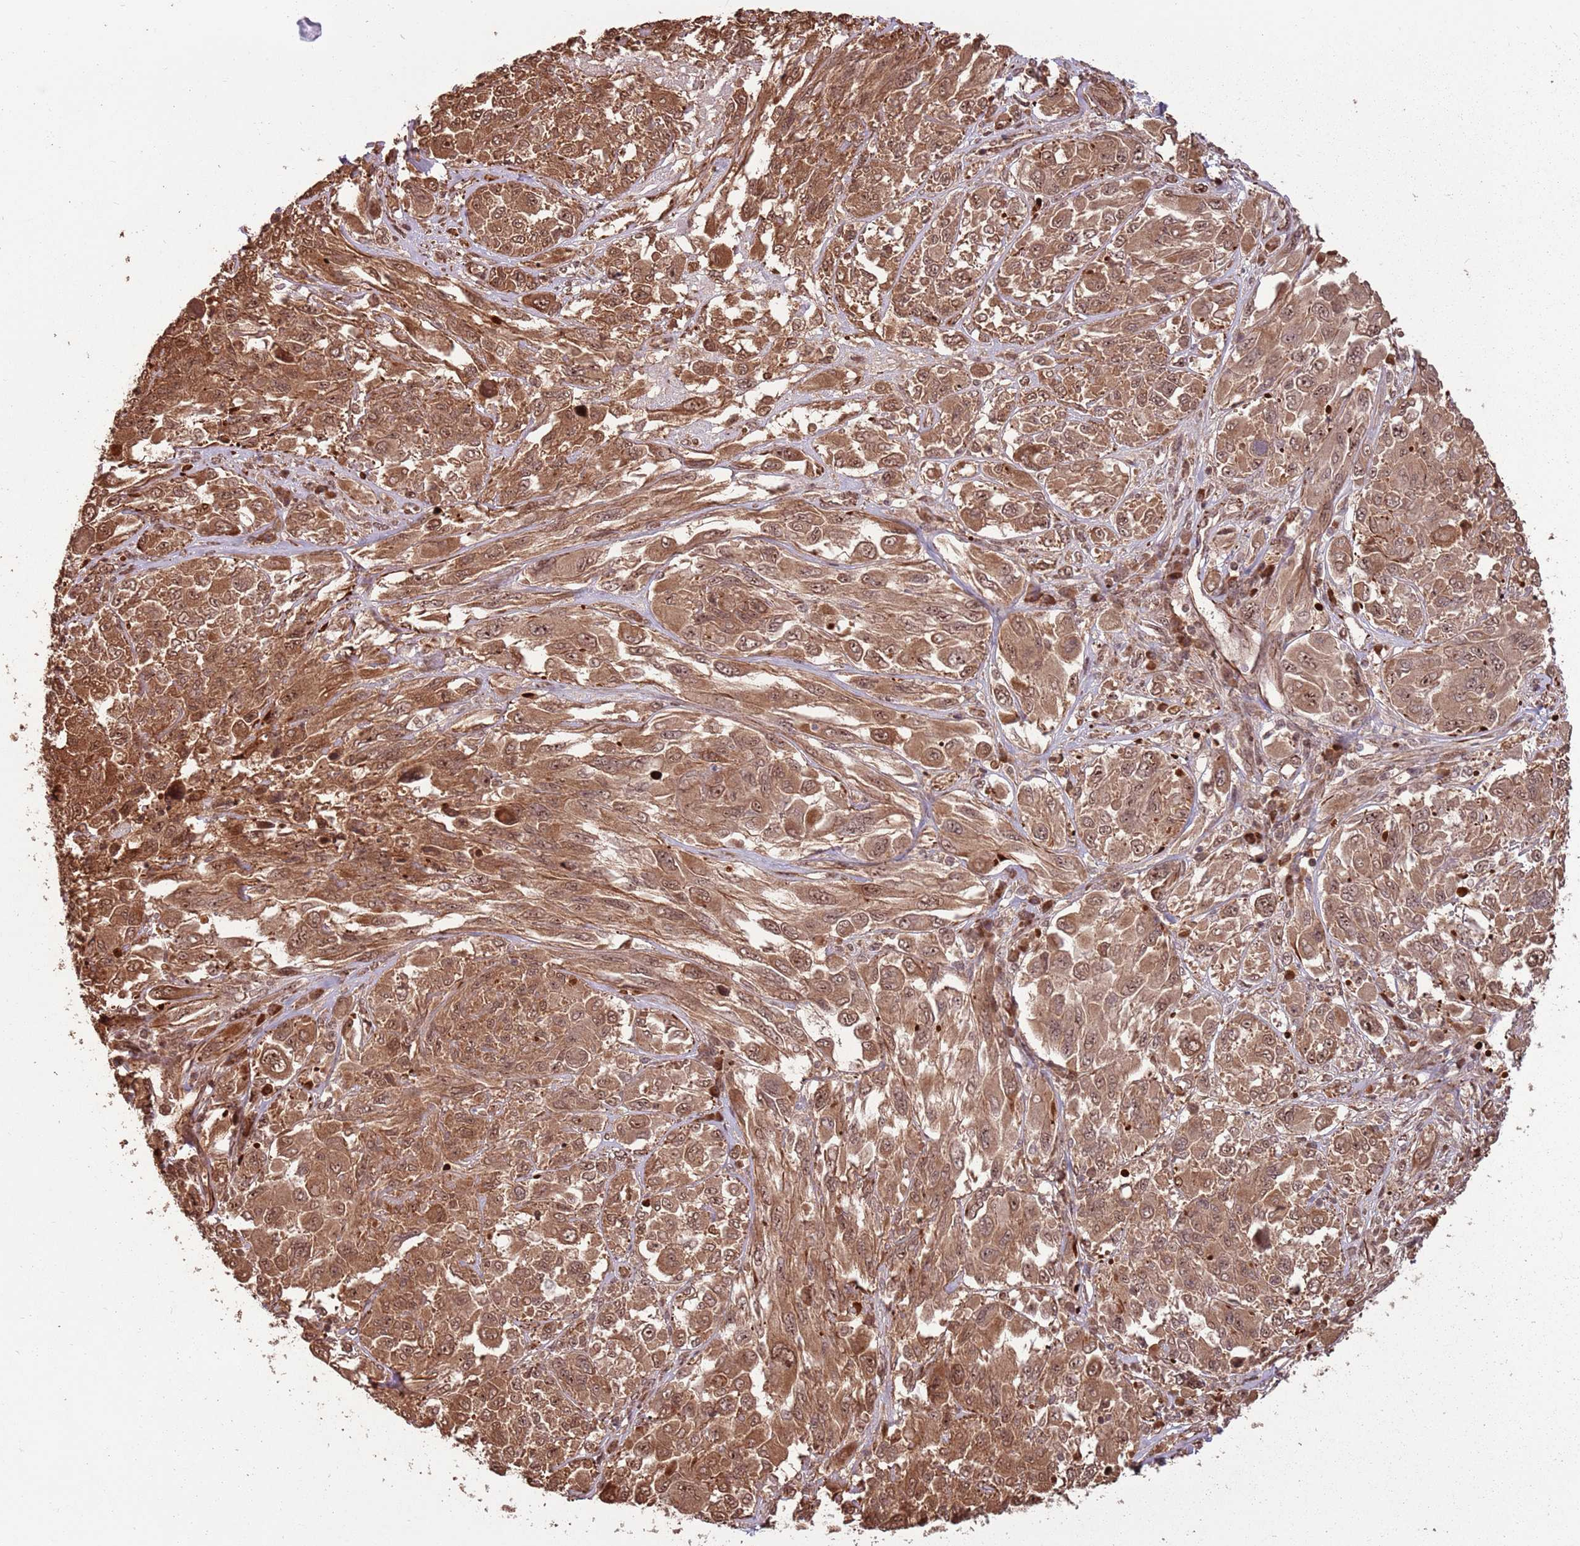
{"staining": {"intensity": "moderate", "quantity": ">75%", "location": "cytoplasmic/membranous,nuclear"}, "tissue": "melanoma", "cell_type": "Tumor cells", "image_type": "cancer", "snomed": [{"axis": "morphology", "description": "Malignant melanoma, NOS"}, {"axis": "topography", "description": "Skin"}], "caption": "The immunohistochemical stain shows moderate cytoplasmic/membranous and nuclear positivity in tumor cells of melanoma tissue.", "gene": "ADAMTS3", "patient": {"sex": "female", "age": 91}}